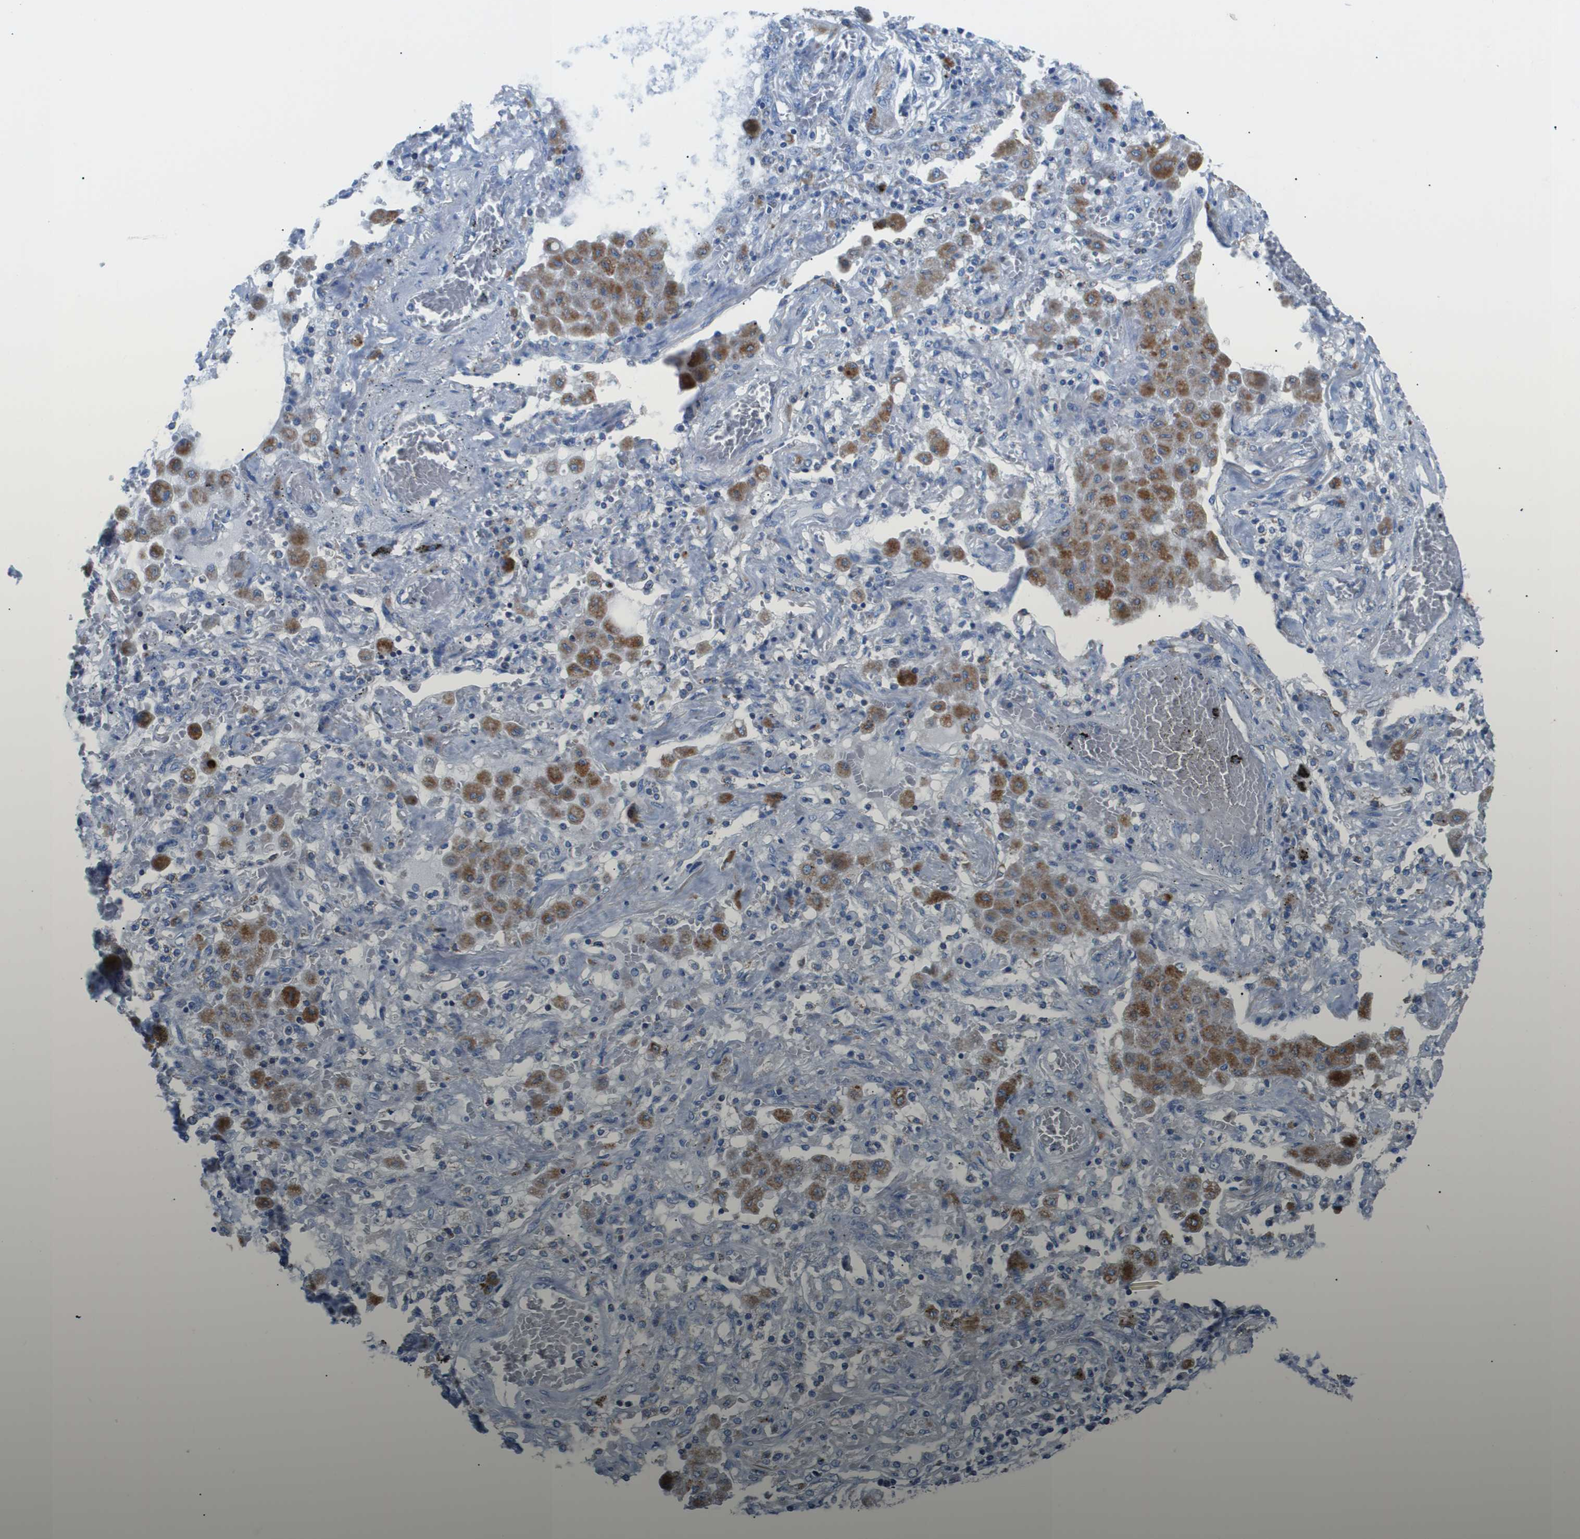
{"staining": {"intensity": "negative", "quantity": "none", "location": "none"}, "tissue": "lung cancer", "cell_type": "Tumor cells", "image_type": "cancer", "snomed": [{"axis": "morphology", "description": "Squamous cell carcinoma, NOS"}, {"axis": "topography", "description": "Lung"}], "caption": "High magnification brightfield microscopy of lung cancer (squamous cell carcinoma) stained with DAB (3,3'-diaminobenzidine) (brown) and counterstained with hematoxylin (blue): tumor cells show no significant staining.", "gene": "ZDHHC3", "patient": {"sex": "female", "age": 47}}